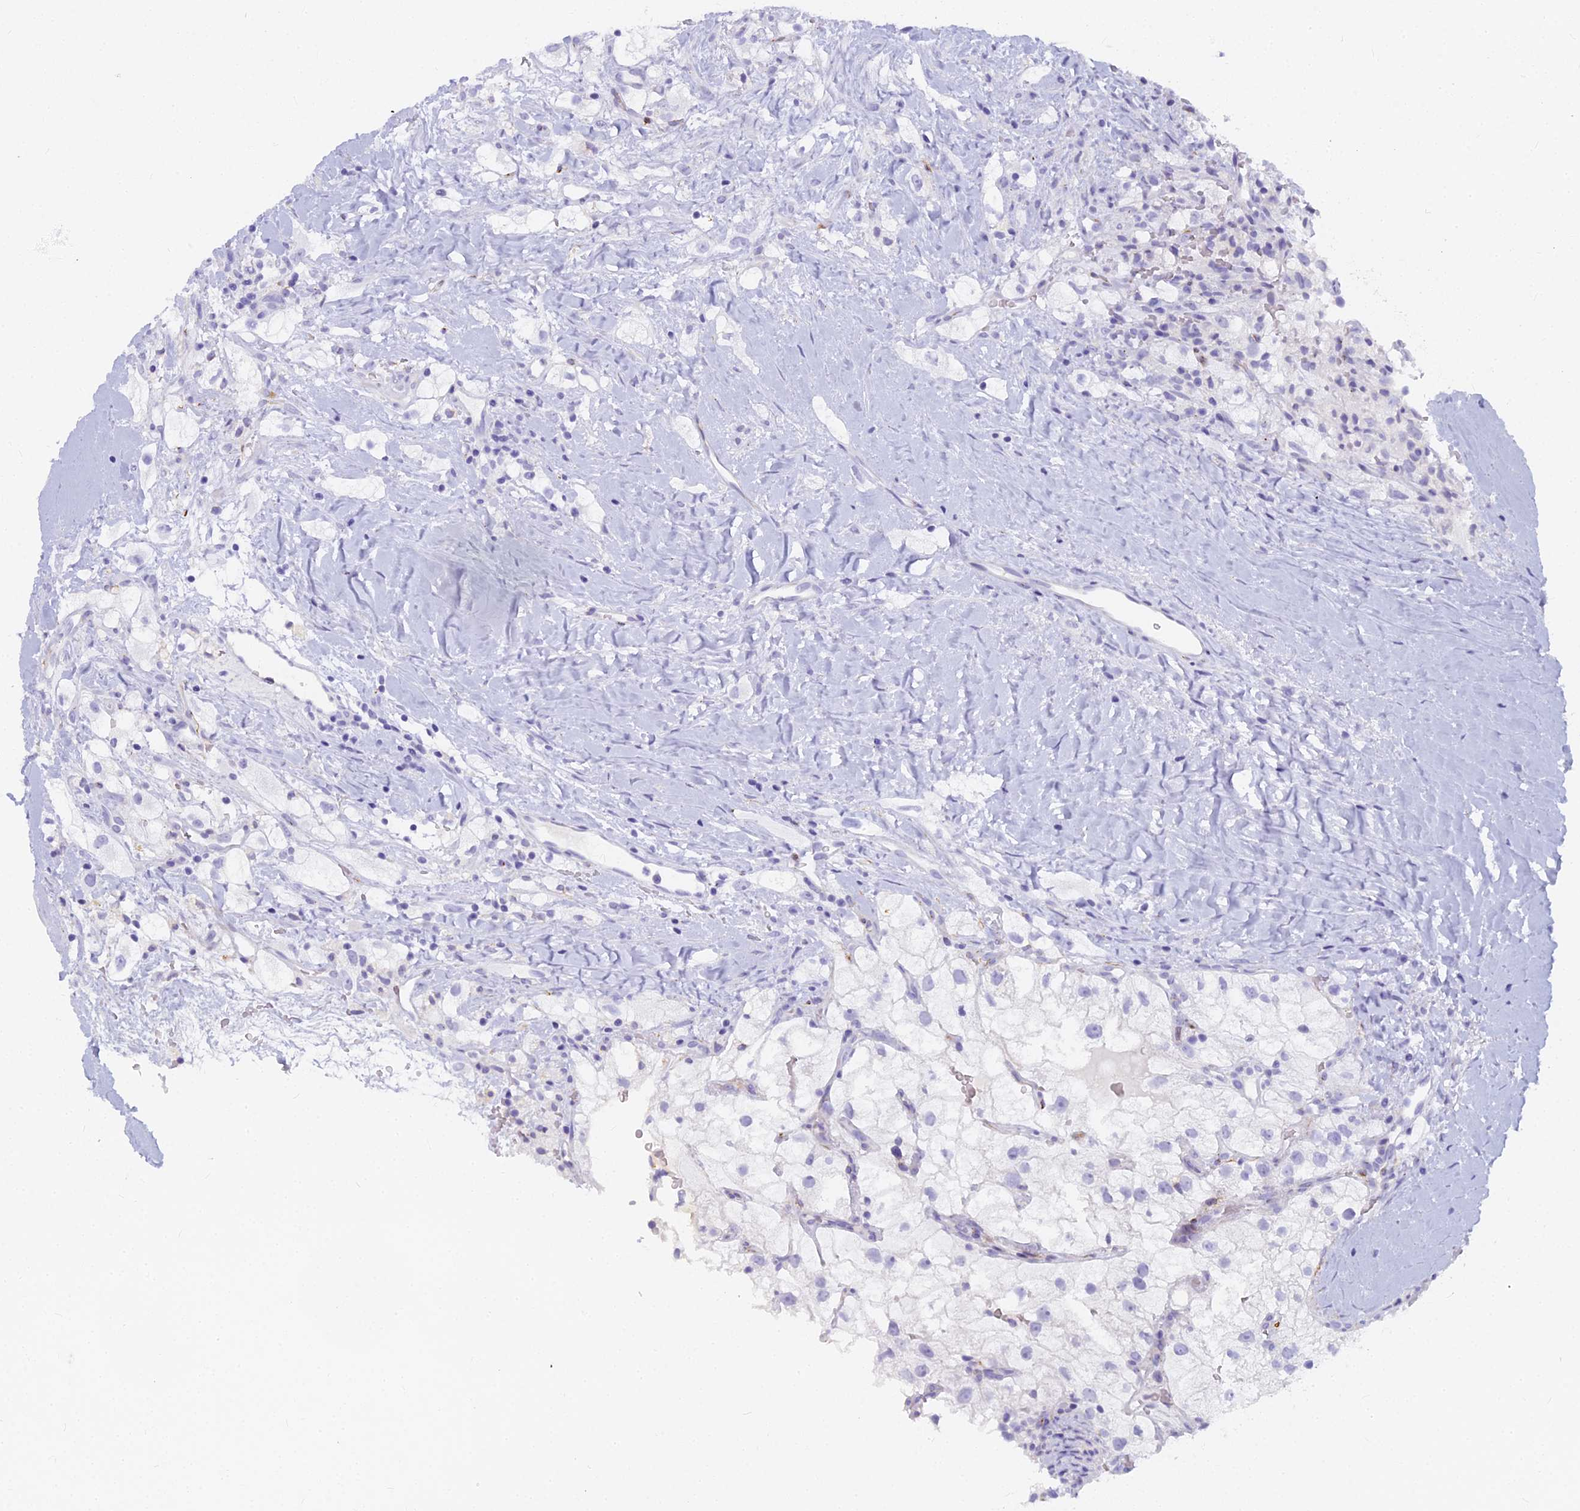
{"staining": {"intensity": "negative", "quantity": "none", "location": "none"}, "tissue": "renal cancer", "cell_type": "Tumor cells", "image_type": "cancer", "snomed": [{"axis": "morphology", "description": "Adenocarcinoma, NOS"}, {"axis": "topography", "description": "Kidney"}], "caption": "DAB immunohistochemical staining of renal cancer (adenocarcinoma) demonstrates no significant staining in tumor cells.", "gene": "EVI2A", "patient": {"sex": "male", "age": 59}}